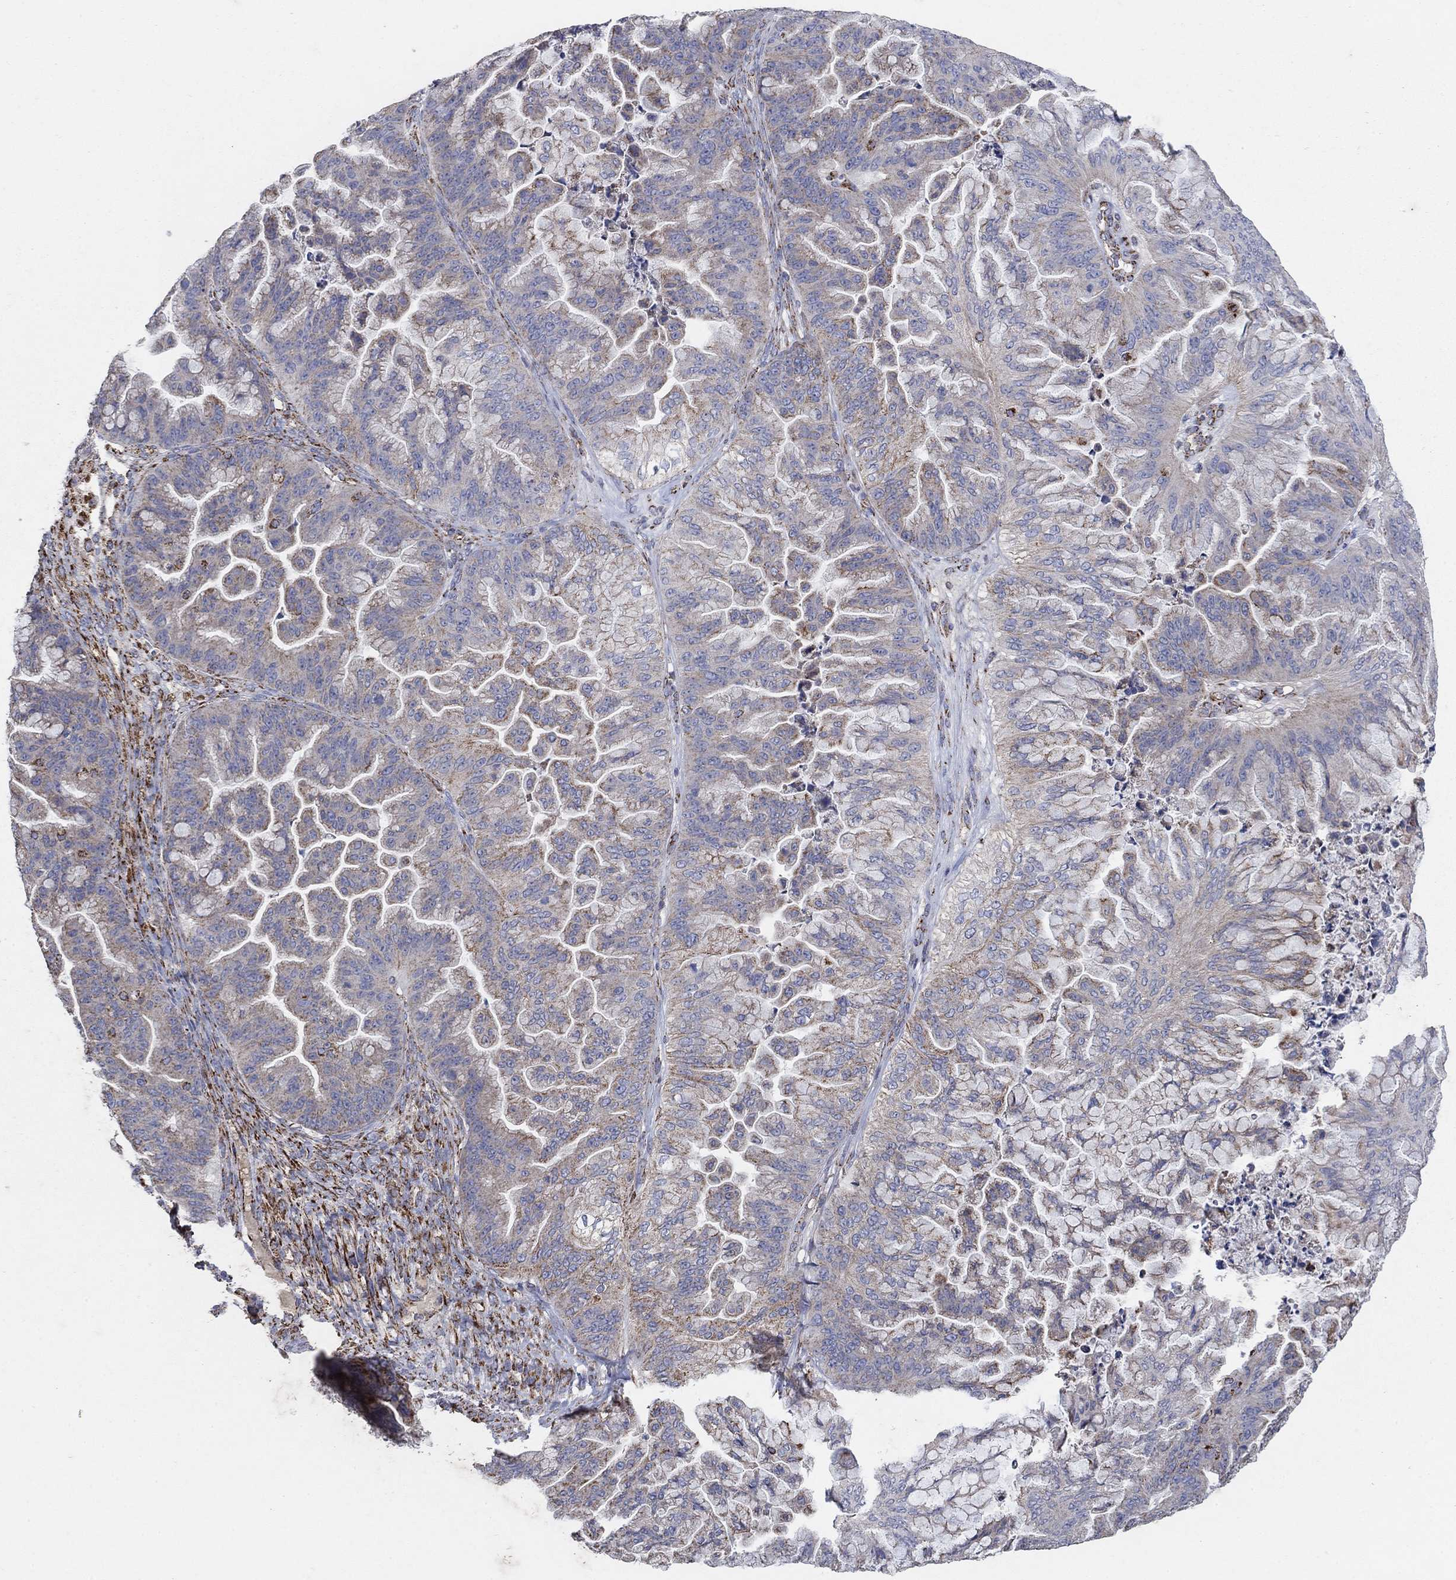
{"staining": {"intensity": "weak", "quantity": ">75%", "location": "cytoplasmic/membranous"}, "tissue": "ovarian cancer", "cell_type": "Tumor cells", "image_type": "cancer", "snomed": [{"axis": "morphology", "description": "Cystadenocarcinoma, mucinous, NOS"}, {"axis": "topography", "description": "Ovary"}], "caption": "Immunohistochemistry staining of ovarian mucinous cystadenocarcinoma, which reveals low levels of weak cytoplasmic/membranous positivity in about >75% of tumor cells indicating weak cytoplasmic/membranous protein positivity. The staining was performed using DAB (3,3'-diaminobenzidine) (brown) for protein detection and nuclei were counterstained in hematoxylin (blue).", "gene": "PNPLA2", "patient": {"sex": "female", "age": 67}}